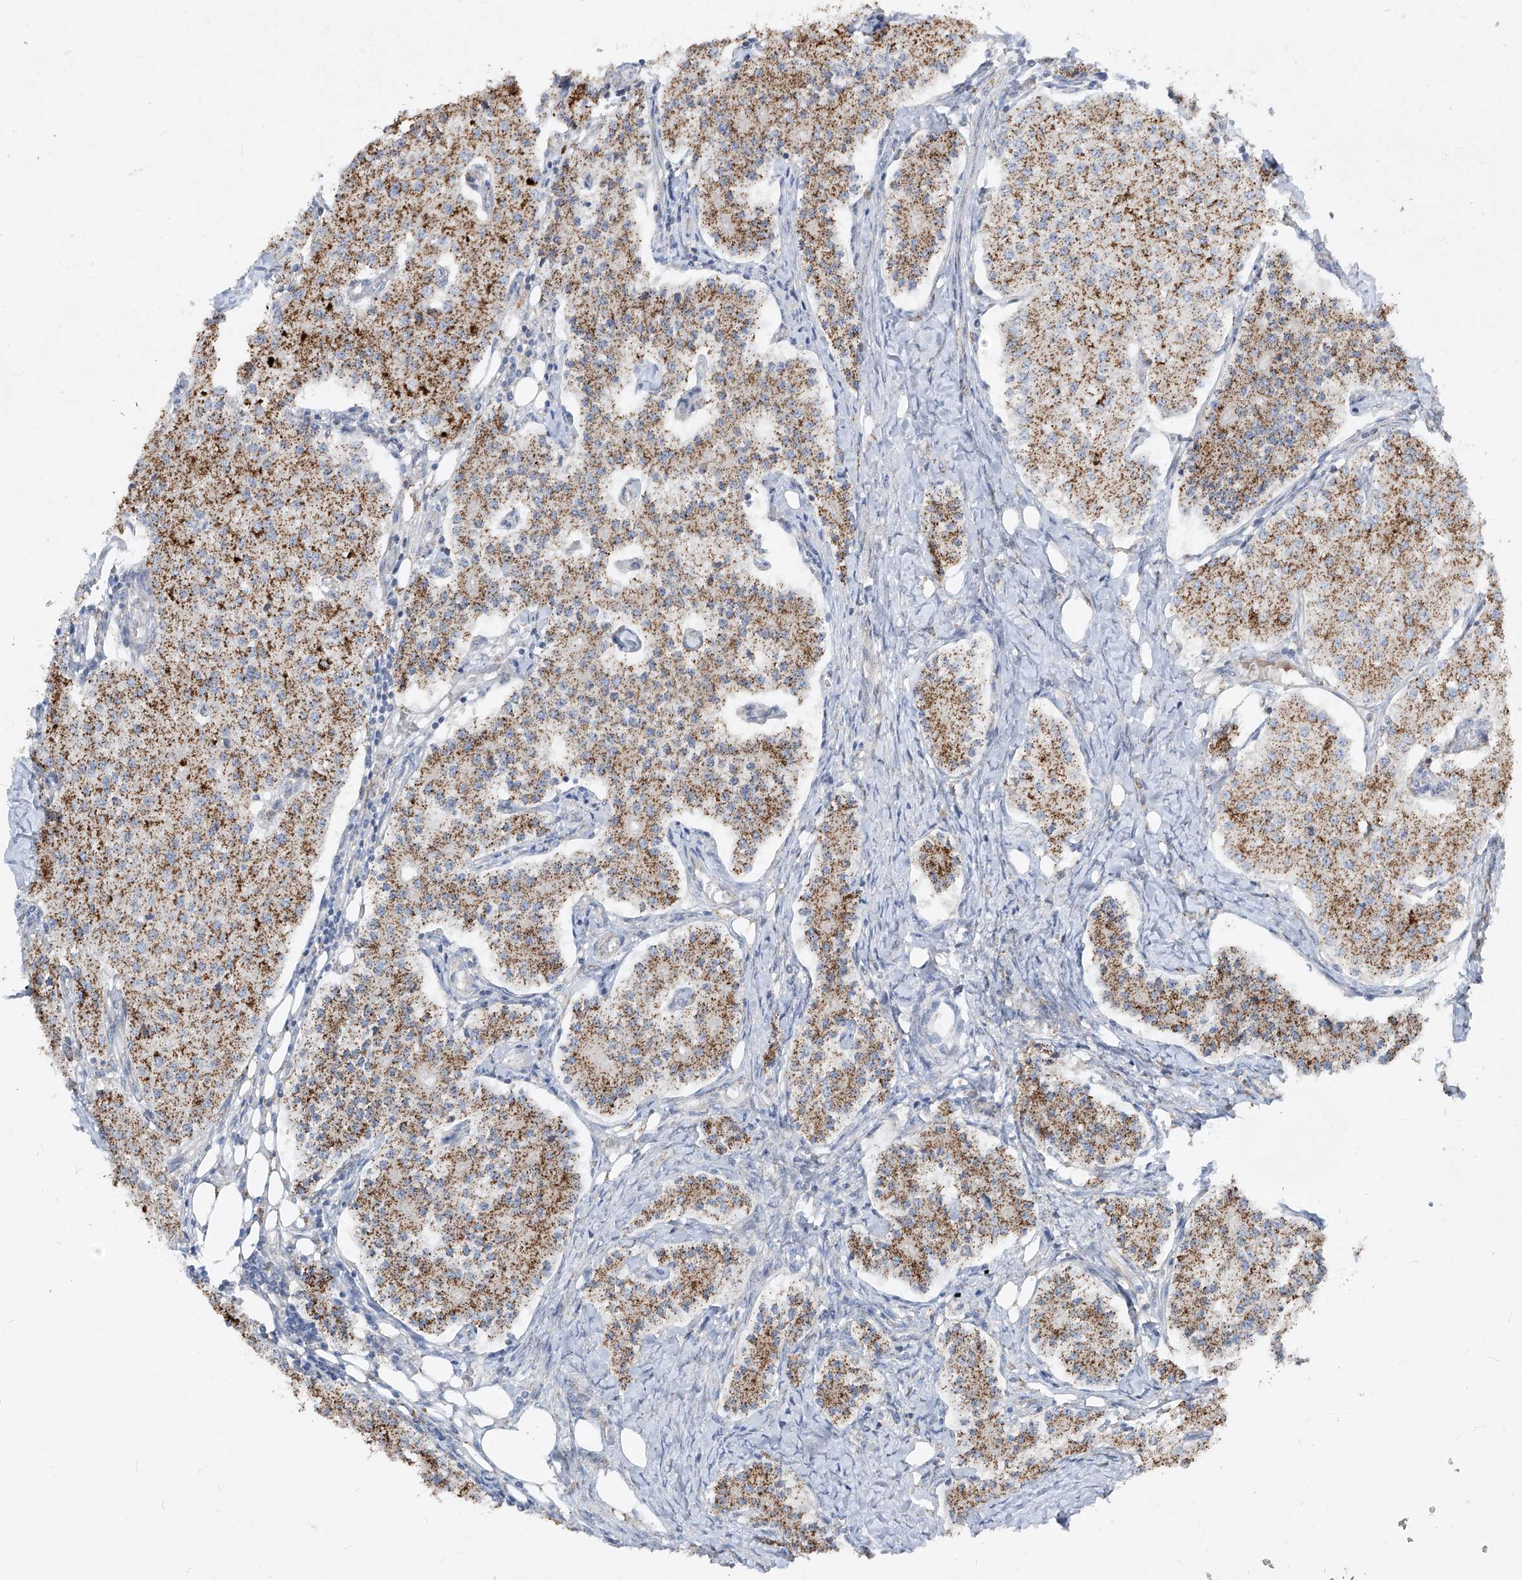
{"staining": {"intensity": "moderate", "quantity": ">75%", "location": "cytoplasmic/membranous"}, "tissue": "carcinoid", "cell_type": "Tumor cells", "image_type": "cancer", "snomed": [{"axis": "morphology", "description": "Carcinoid, malignant, NOS"}, {"axis": "topography", "description": "Colon"}], "caption": "A micrograph of human carcinoid stained for a protein displays moderate cytoplasmic/membranous brown staining in tumor cells.", "gene": "ABCD3", "patient": {"sex": "female", "age": 52}}